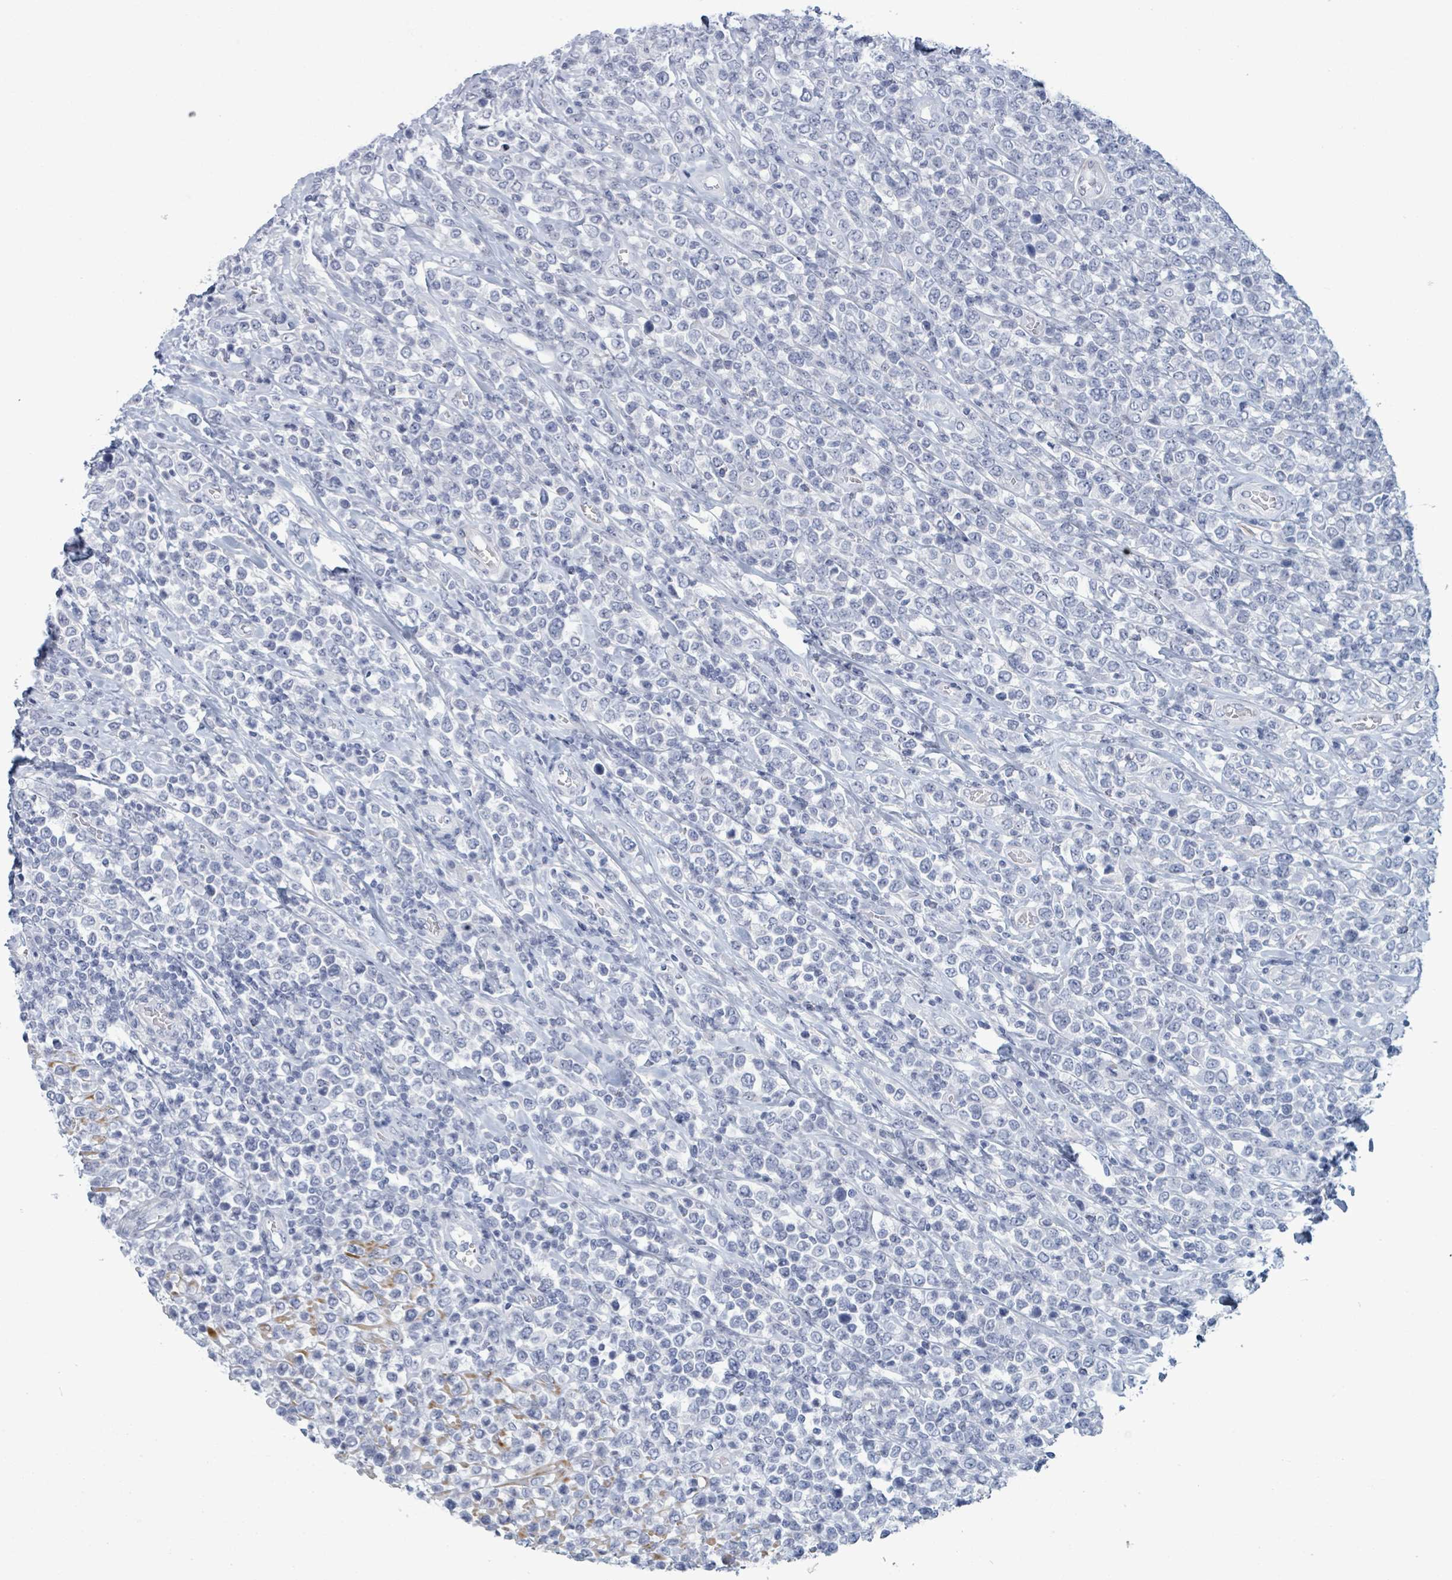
{"staining": {"intensity": "negative", "quantity": "none", "location": "none"}, "tissue": "lymphoma", "cell_type": "Tumor cells", "image_type": "cancer", "snomed": [{"axis": "morphology", "description": "Malignant lymphoma, non-Hodgkin's type, High grade"}, {"axis": "topography", "description": "Soft tissue"}], "caption": "This photomicrograph is of lymphoma stained with immunohistochemistry (IHC) to label a protein in brown with the nuclei are counter-stained blue. There is no expression in tumor cells.", "gene": "ZNF771", "patient": {"sex": "female", "age": 56}}